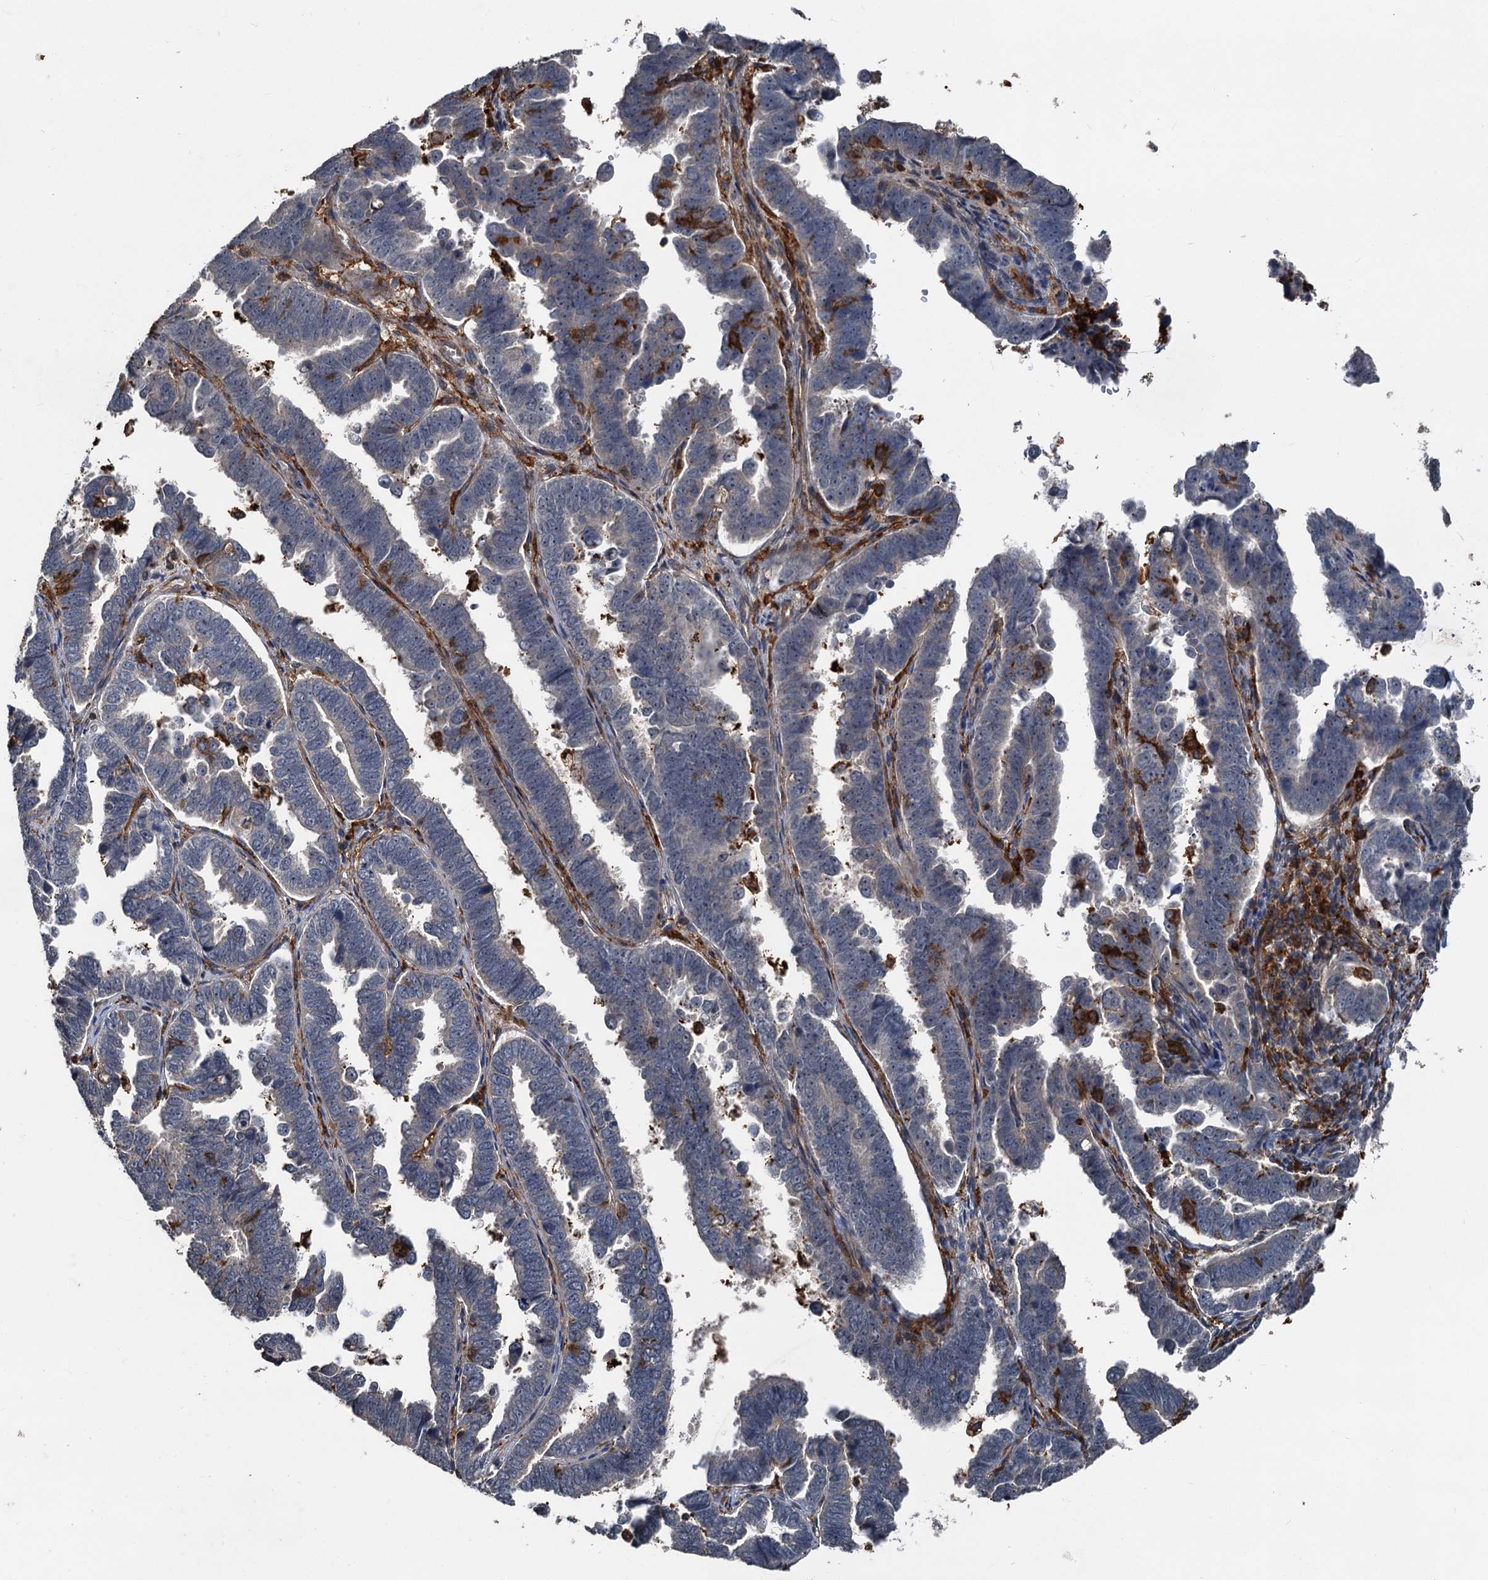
{"staining": {"intensity": "negative", "quantity": "none", "location": "none"}, "tissue": "endometrial cancer", "cell_type": "Tumor cells", "image_type": "cancer", "snomed": [{"axis": "morphology", "description": "Adenocarcinoma, NOS"}, {"axis": "topography", "description": "Endometrium"}], "caption": "Immunohistochemistry (IHC) of endometrial cancer displays no staining in tumor cells.", "gene": "PLEKHO2", "patient": {"sex": "female", "age": 75}}